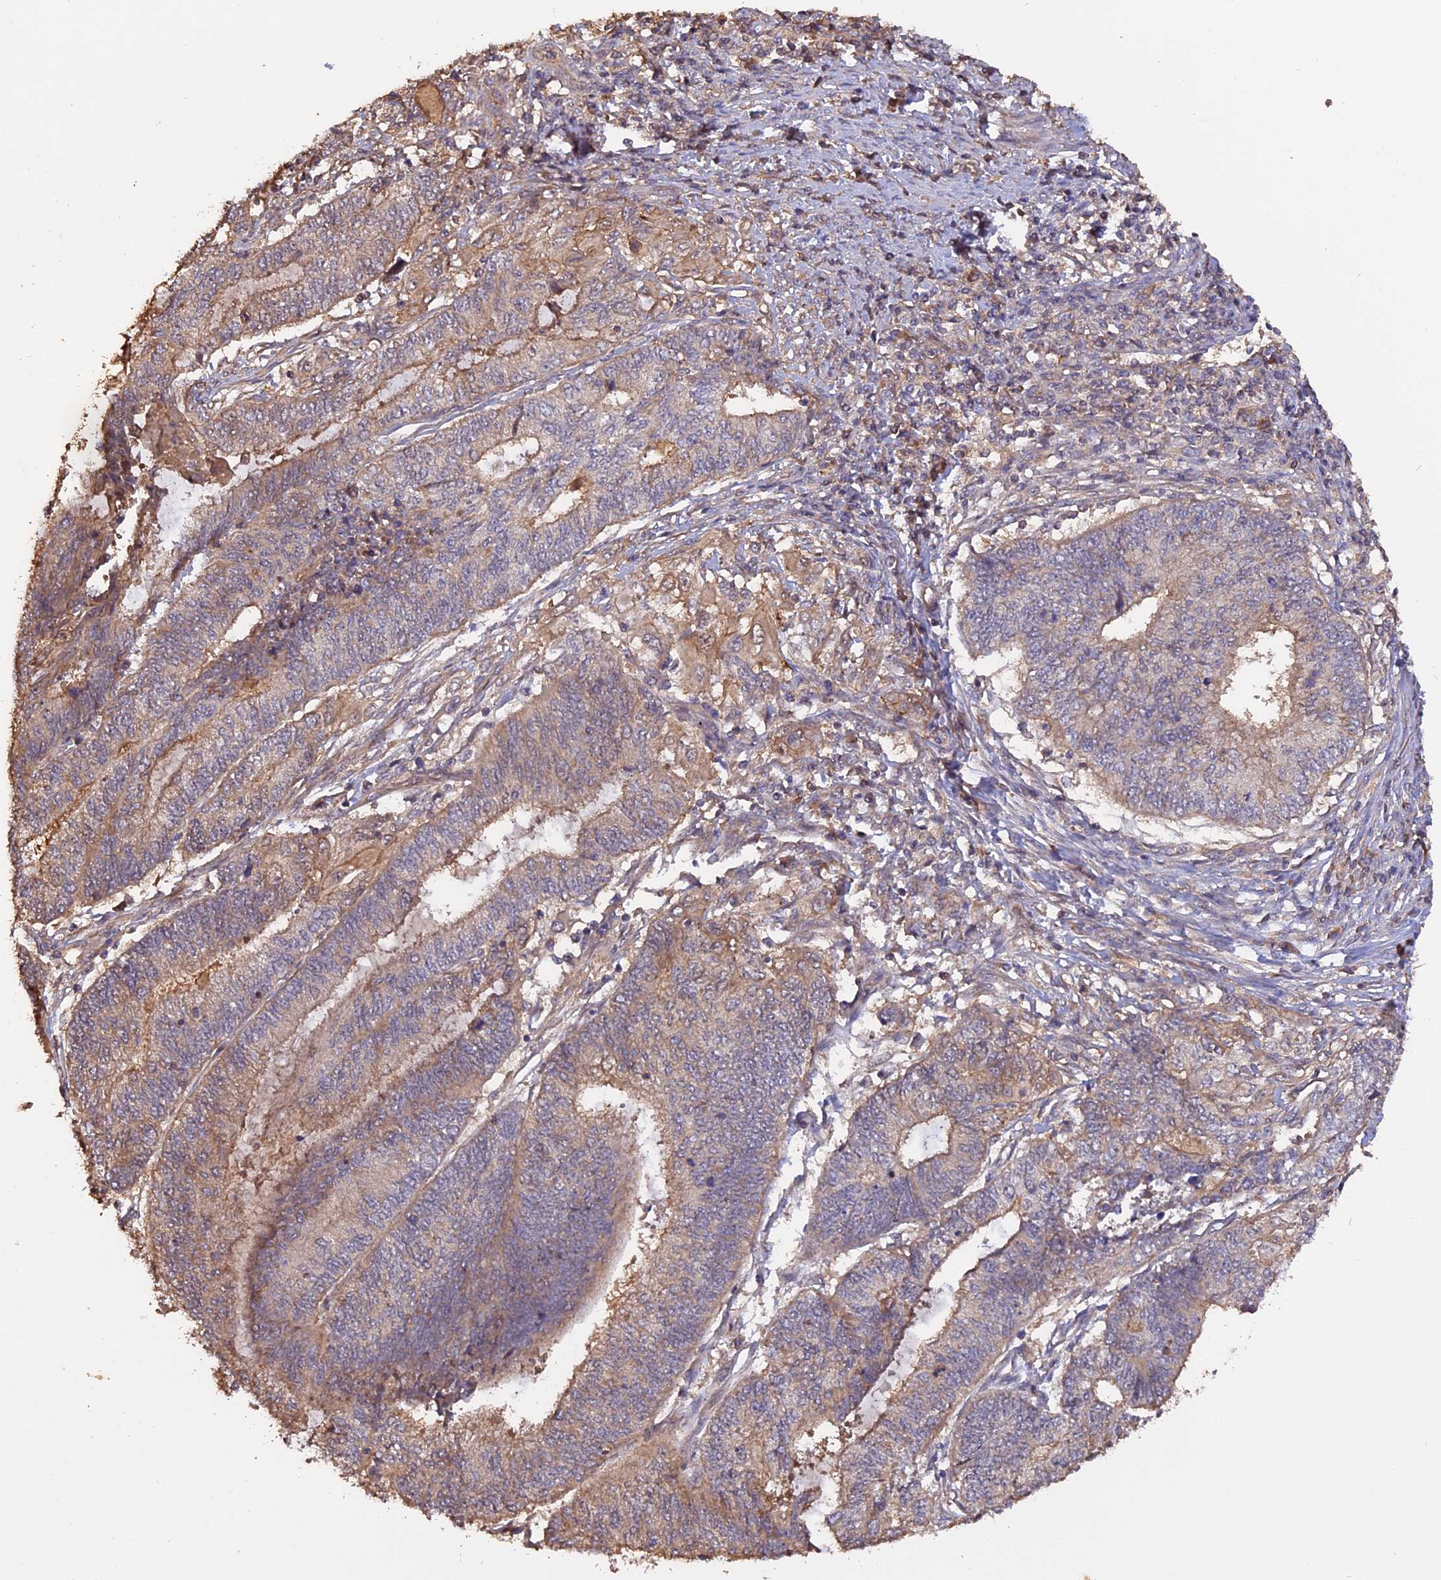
{"staining": {"intensity": "weak", "quantity": "25%-75%", "location": "cytoplasmic/membranous"}, "tissue": "endometrial cancer", "cell_type": "Tumor cells", "image_type": "cancer", "snomed": [{"axis": "morphology", "description": "Adenocarcinoma, NOS"}, {"axis": "topography", "description": "Uterus"}, {"axis": "topography", "description": "Endometrium"}], "caption": "This histopathology image exhibits endometrial cancer (adenocarcinoma) stained with IHC to label a protein in brown. The cytoplasmic/membranous of tumor cells show weak positivity for the protein. Nuclei are counter-stained blue.", "gene": "RASAL1", "patient": {"sex": "female", "age": 70}}